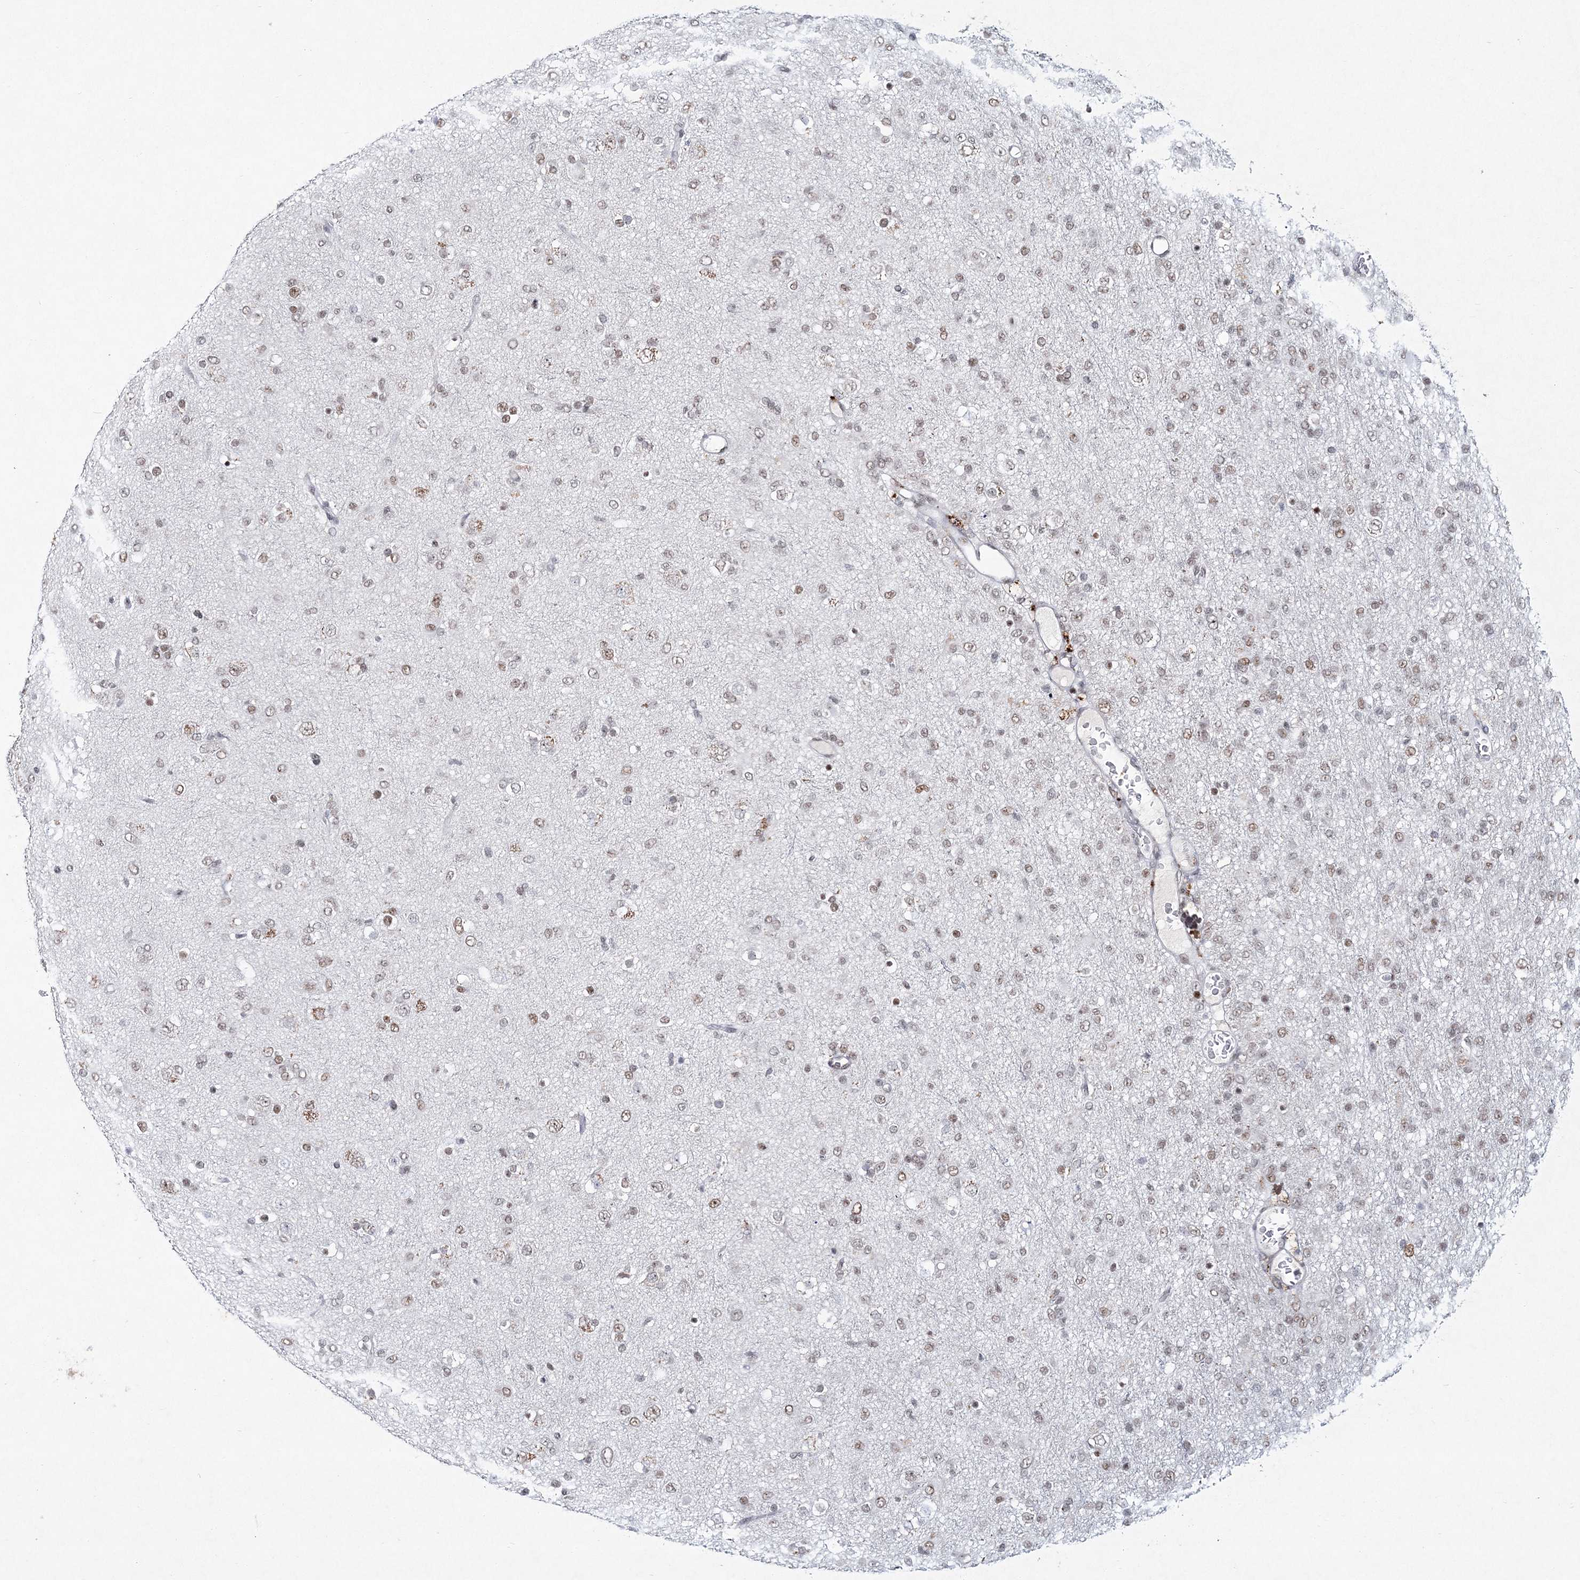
{"staining": {"intensity": "weak", "quantity": ">75%", "location": "nuclear"}, "tissue": "glioma", "cell_type": "Tumor cells", "image_type": "cancer", "snomed": [{"axis": "morphology", "description": "Glioma, malignant, Low grade"}, {"axis": "topography", "description": "Brain"}], "caption": "Human malignant glioma (low-grade) stained for a protein (brown) shows weak nuclear positive expression in approximately >75% of tumor cells.", "gene": "LRRFIP2", "patient": {"sex": "male", "age": 65}}